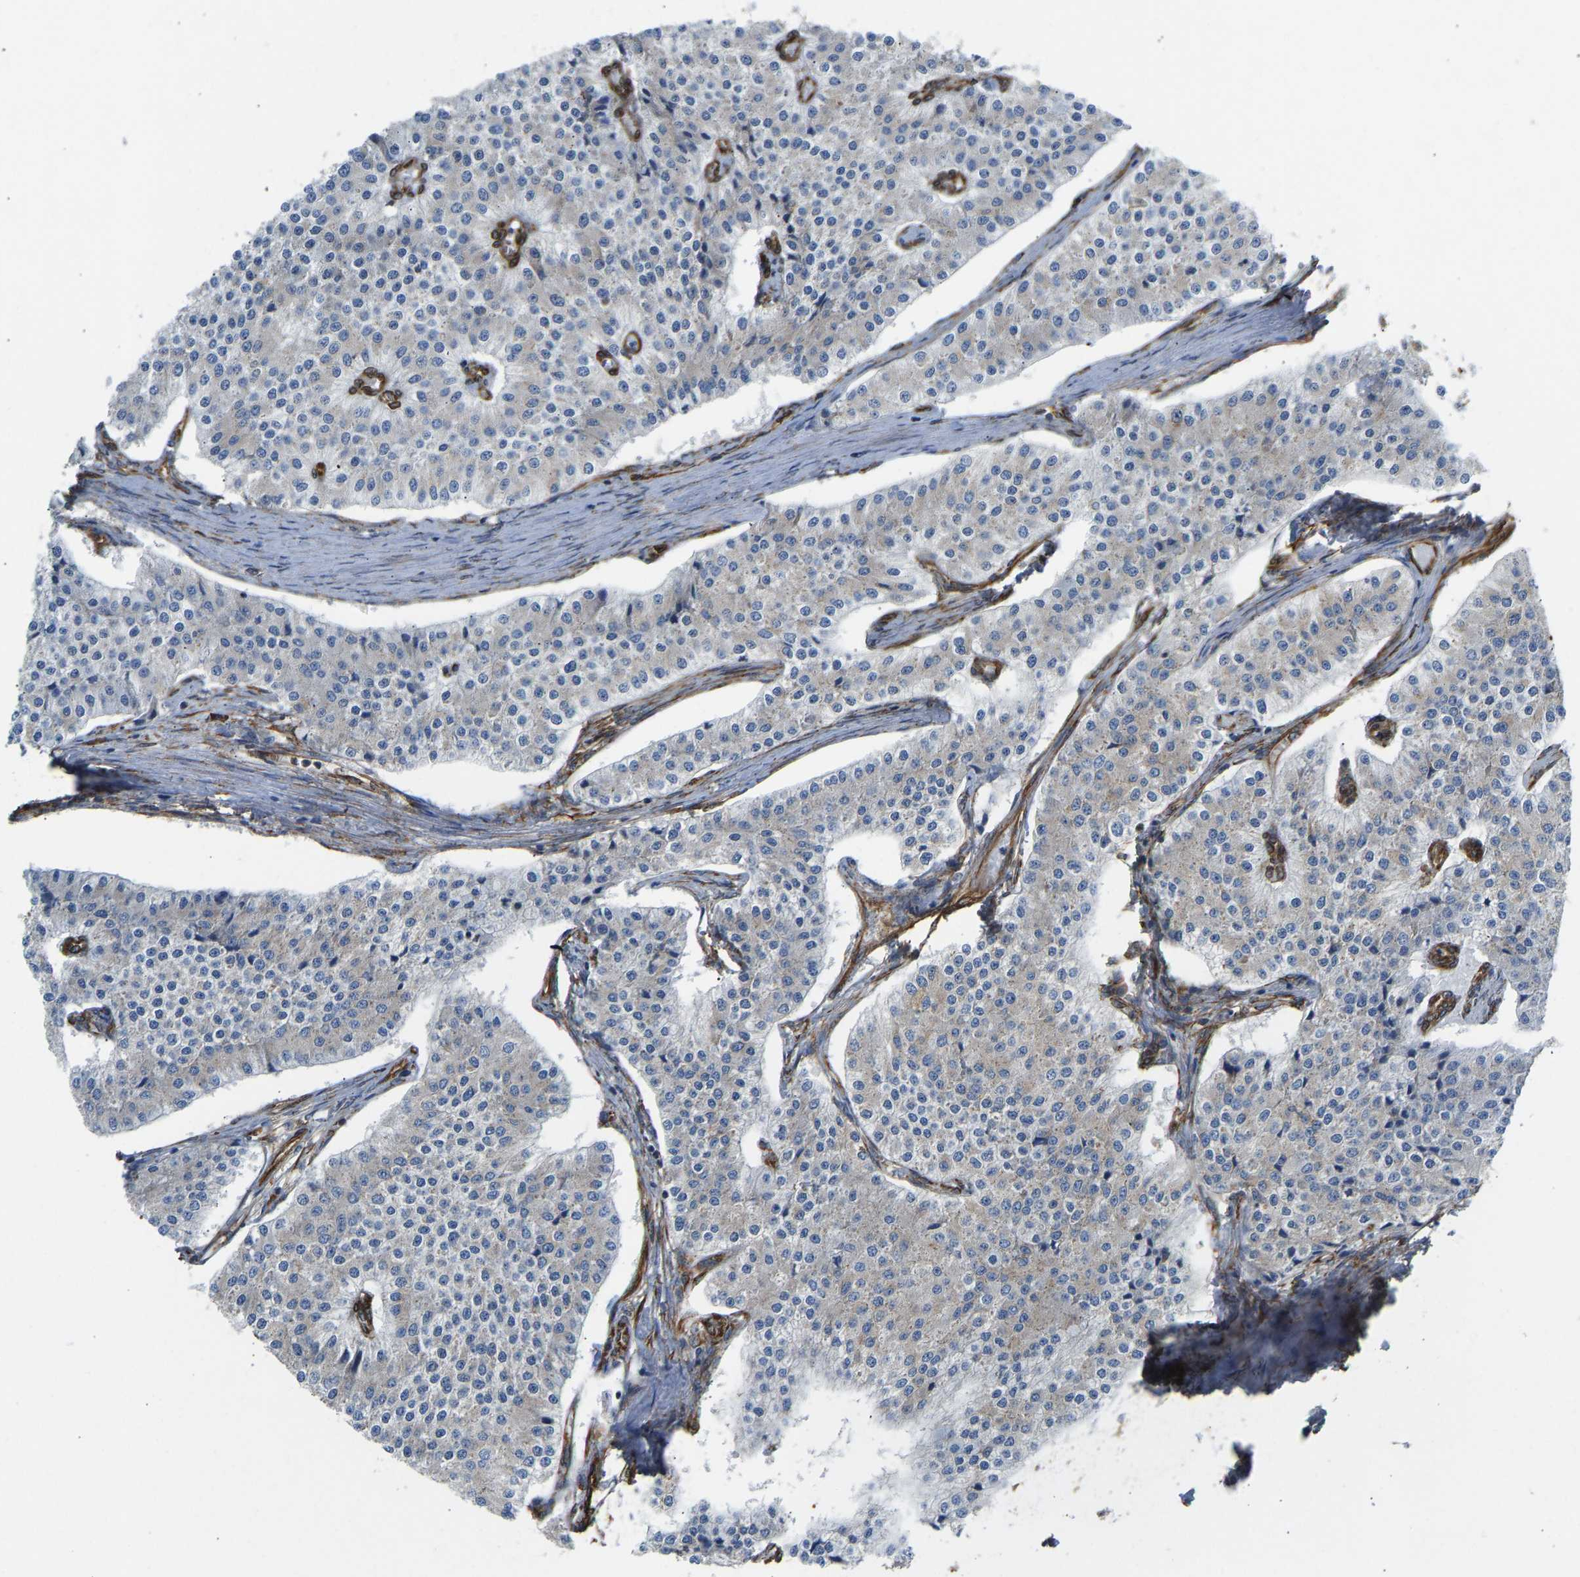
{"staining": {"intensity": "negative", "quantity": "none", "location": "none"}, "tissue": "carcinoid", "cell_type": "Tumor cells", "image_type": "cancer", "snomed": [{"axis": "morphology", "description": "Carcinoid, malignant, NOS"}, {"axis": "topography", "description": "Colon"}], "caption": "The immunohistochemistry (IHC) image has no significant staining in tumor cells of carcinoid tissue.", "gene": "BEX3", "patient": {"sex": "female", "age": 52}}